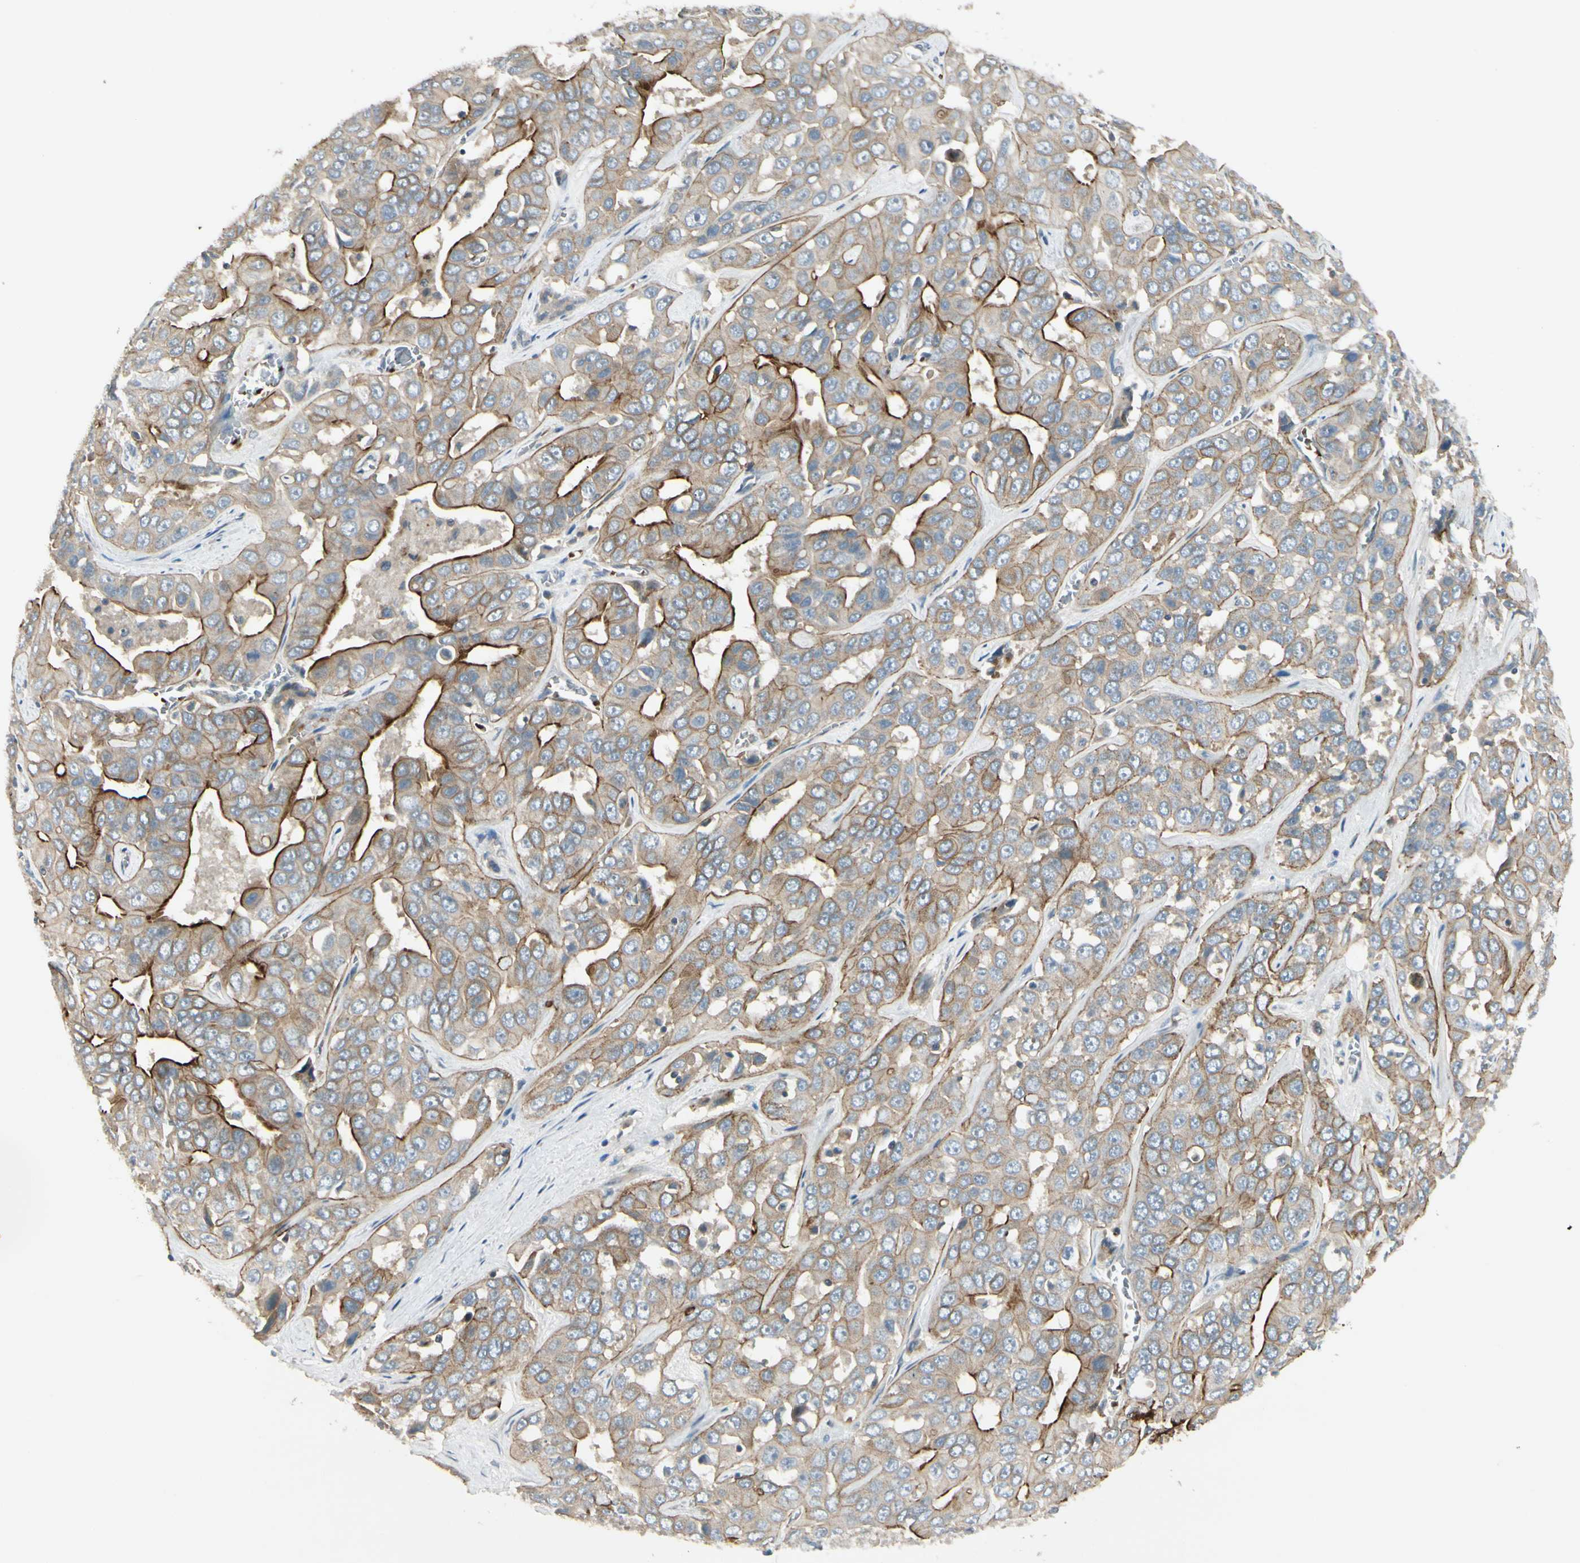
{"staining": {"intensity": "strong", "quantity": "25%-75%", "location": "cytoplasmic/membranous"}, "tissue": "liver cancer", "cell_type": "Tumor cells", "image_type": "cancer", "snomed": [{"axis": "morphology", "description": "Cholangiocarcinoma"}, {"axis": "topography", "description": "Liver"}], "caption": "Brown immunohistochemical staining in human cholangiocarcinoma (liver) shows strong cytoplasmic/membranous staining in approximately 25%-75% of tumor cells.", "gene": "PPP3CB", "patient": {"sex": "female", "age": 52}}